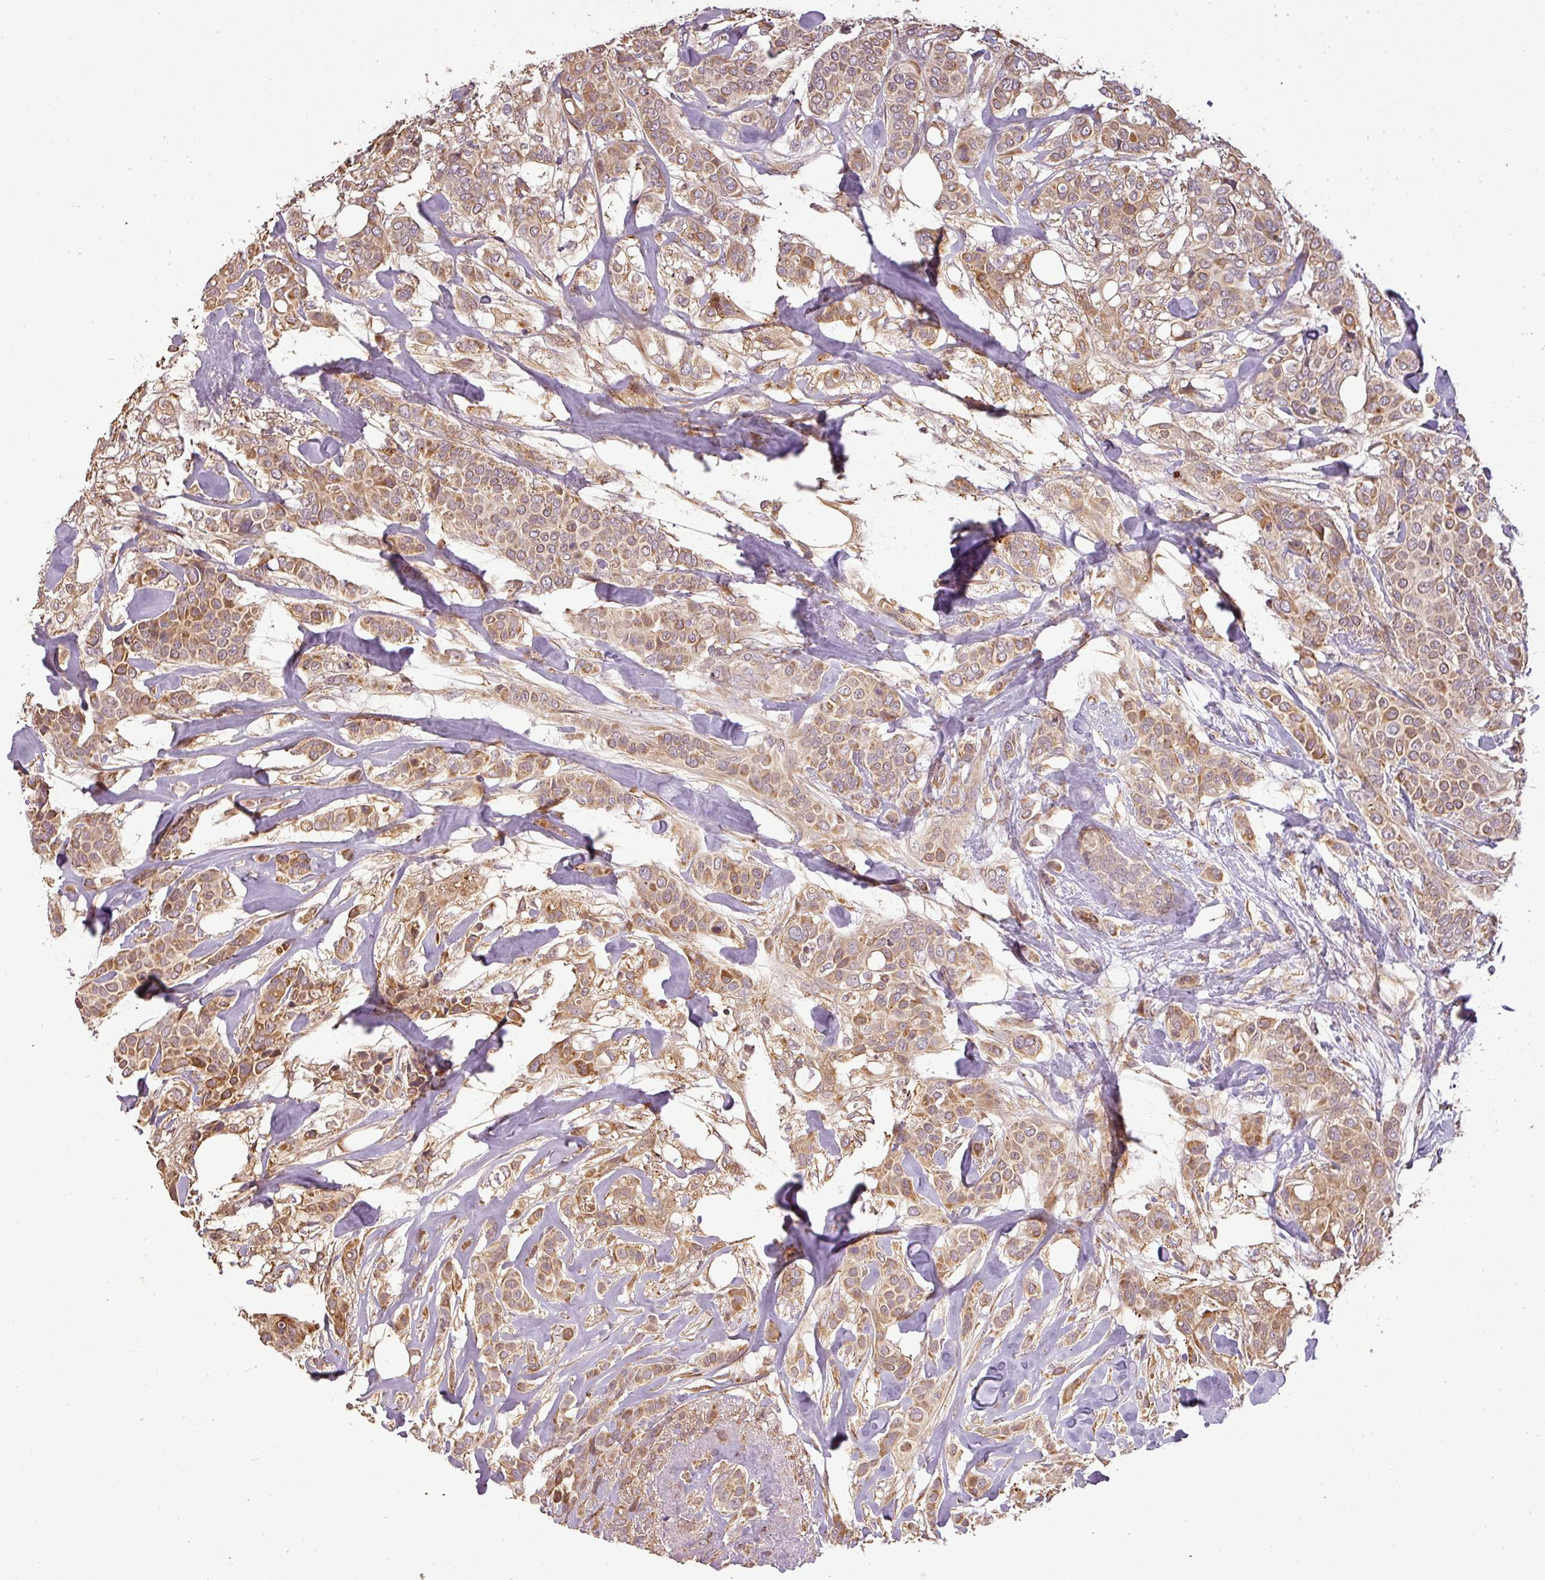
{"staining": {"intensity": "moderate", "quantity": ">75%", "location": "cytoplasmic/membranous"}, "tissue": "breast cancer", "cell_type": "Tumor cells", "image_type": "cancer", "snomed": [{"axis": "morphology", "description": "Lobular carcinoma"}, {"axis": "topography", "description": "Breast"}], "caption": "A brown stain labels moderate cytoplasmic/membranous expression of a protein in human breast cancer tumor cells. Nuclei are stained in blue.", "gene": "FAIM", "patient": {"sex": "female", "age": 51}}